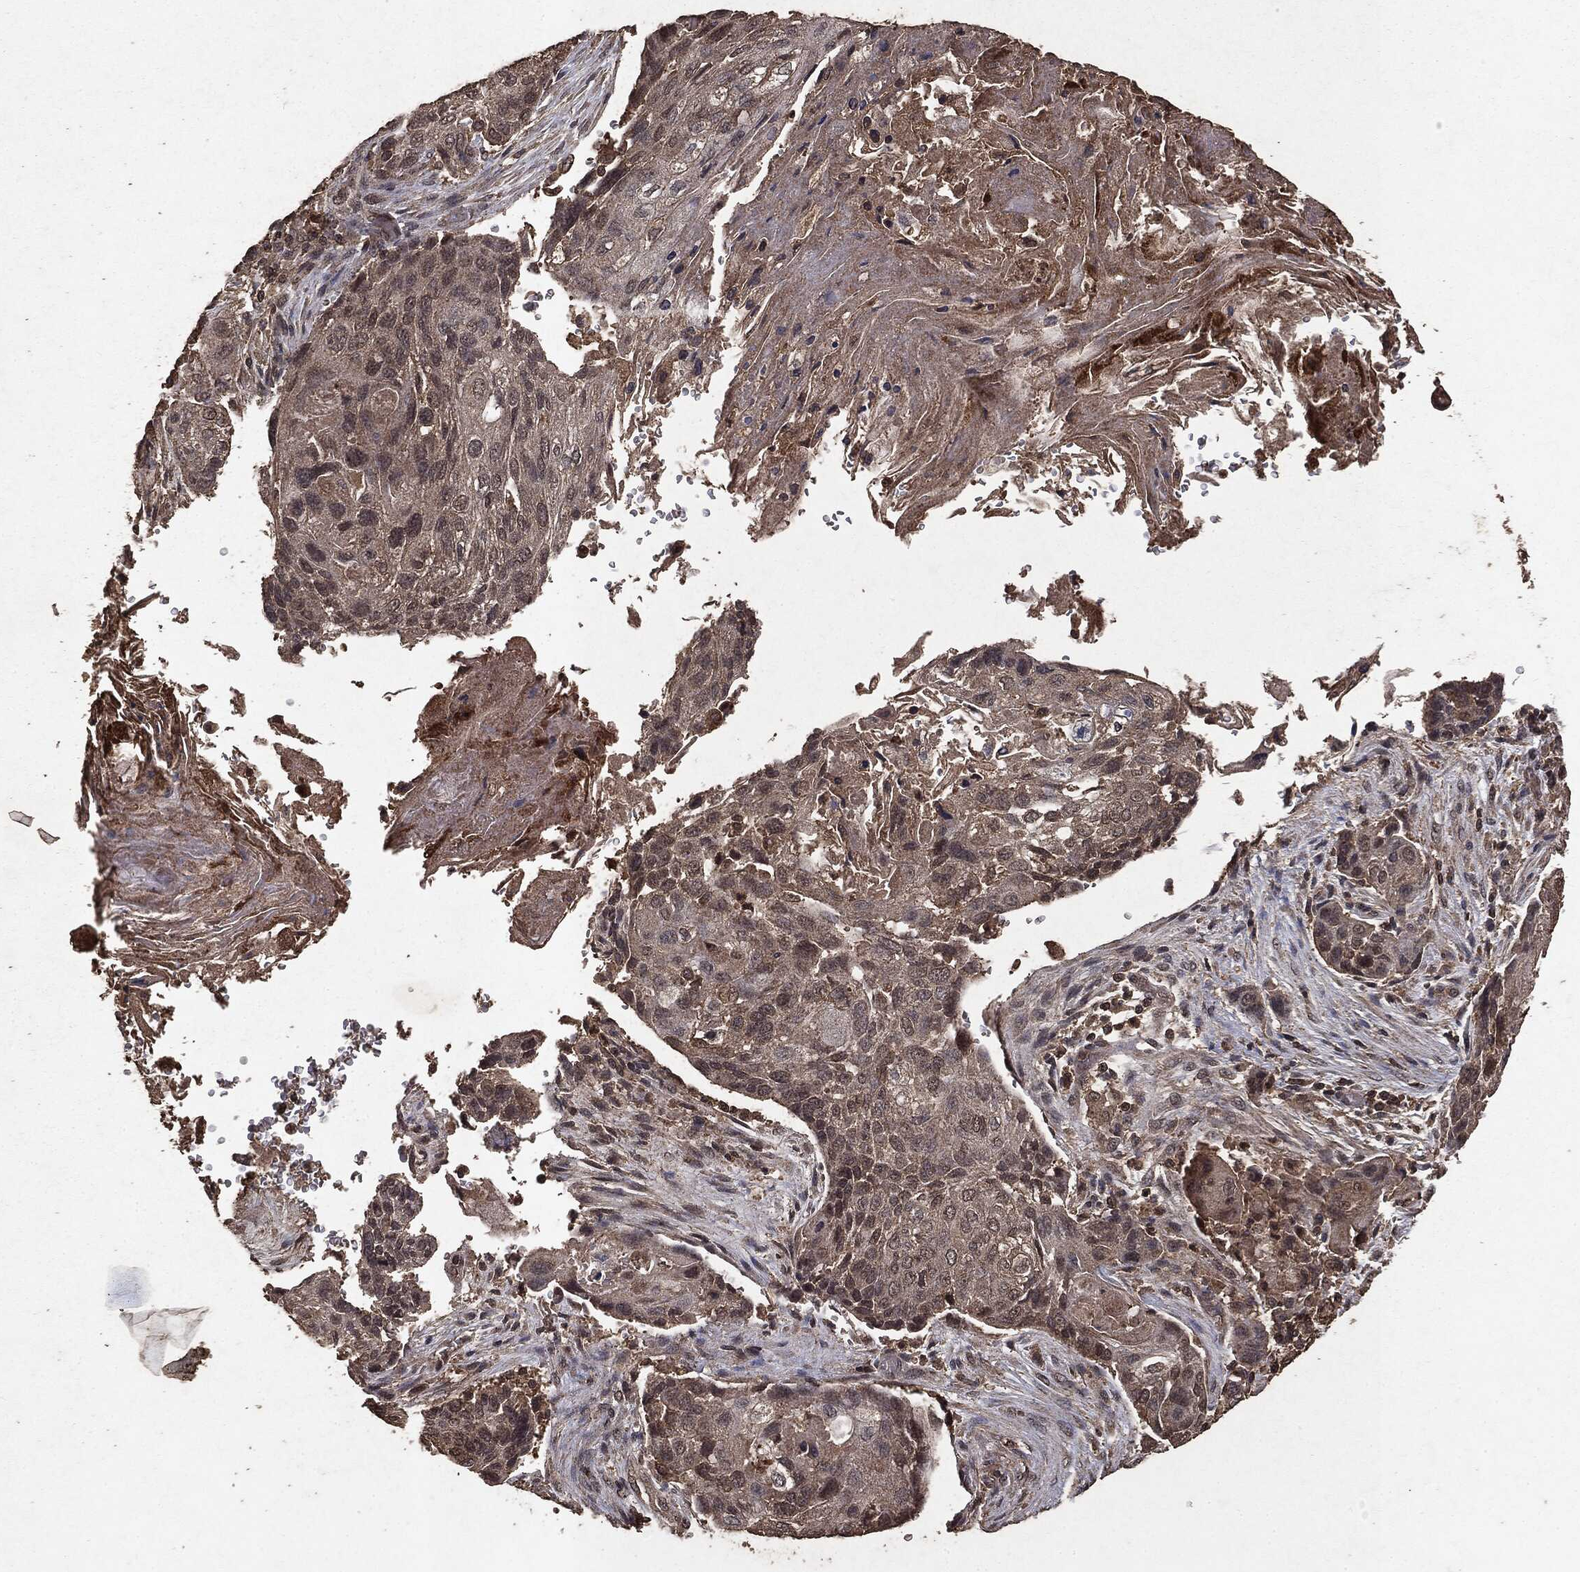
{"staining": {"intensity": "negative", "quantity": "none", "location": "none"}, "tissue": "lung cancer", "cell_type": "Tumor cells", "image_type": "cancer", "snomed": [{"axis": "morphology", "description": "Normal tissue, NOS"}, {"axis": "morphology", "description": "Squamous cell carcinoma, NOS"}, {"axis": "topography", "description": "Bronchus"}, {"axis": "topography", "description": "Lung"}], "caption": "A high-resolution histopathology image shows immunohistochemistry (IHC) staining of lung cancer (squamous cell carcinoma), which demonstrates no significant expression in tumor cells.", "gene": "NME1", "patient": {"sex": "male", "age": 69}}